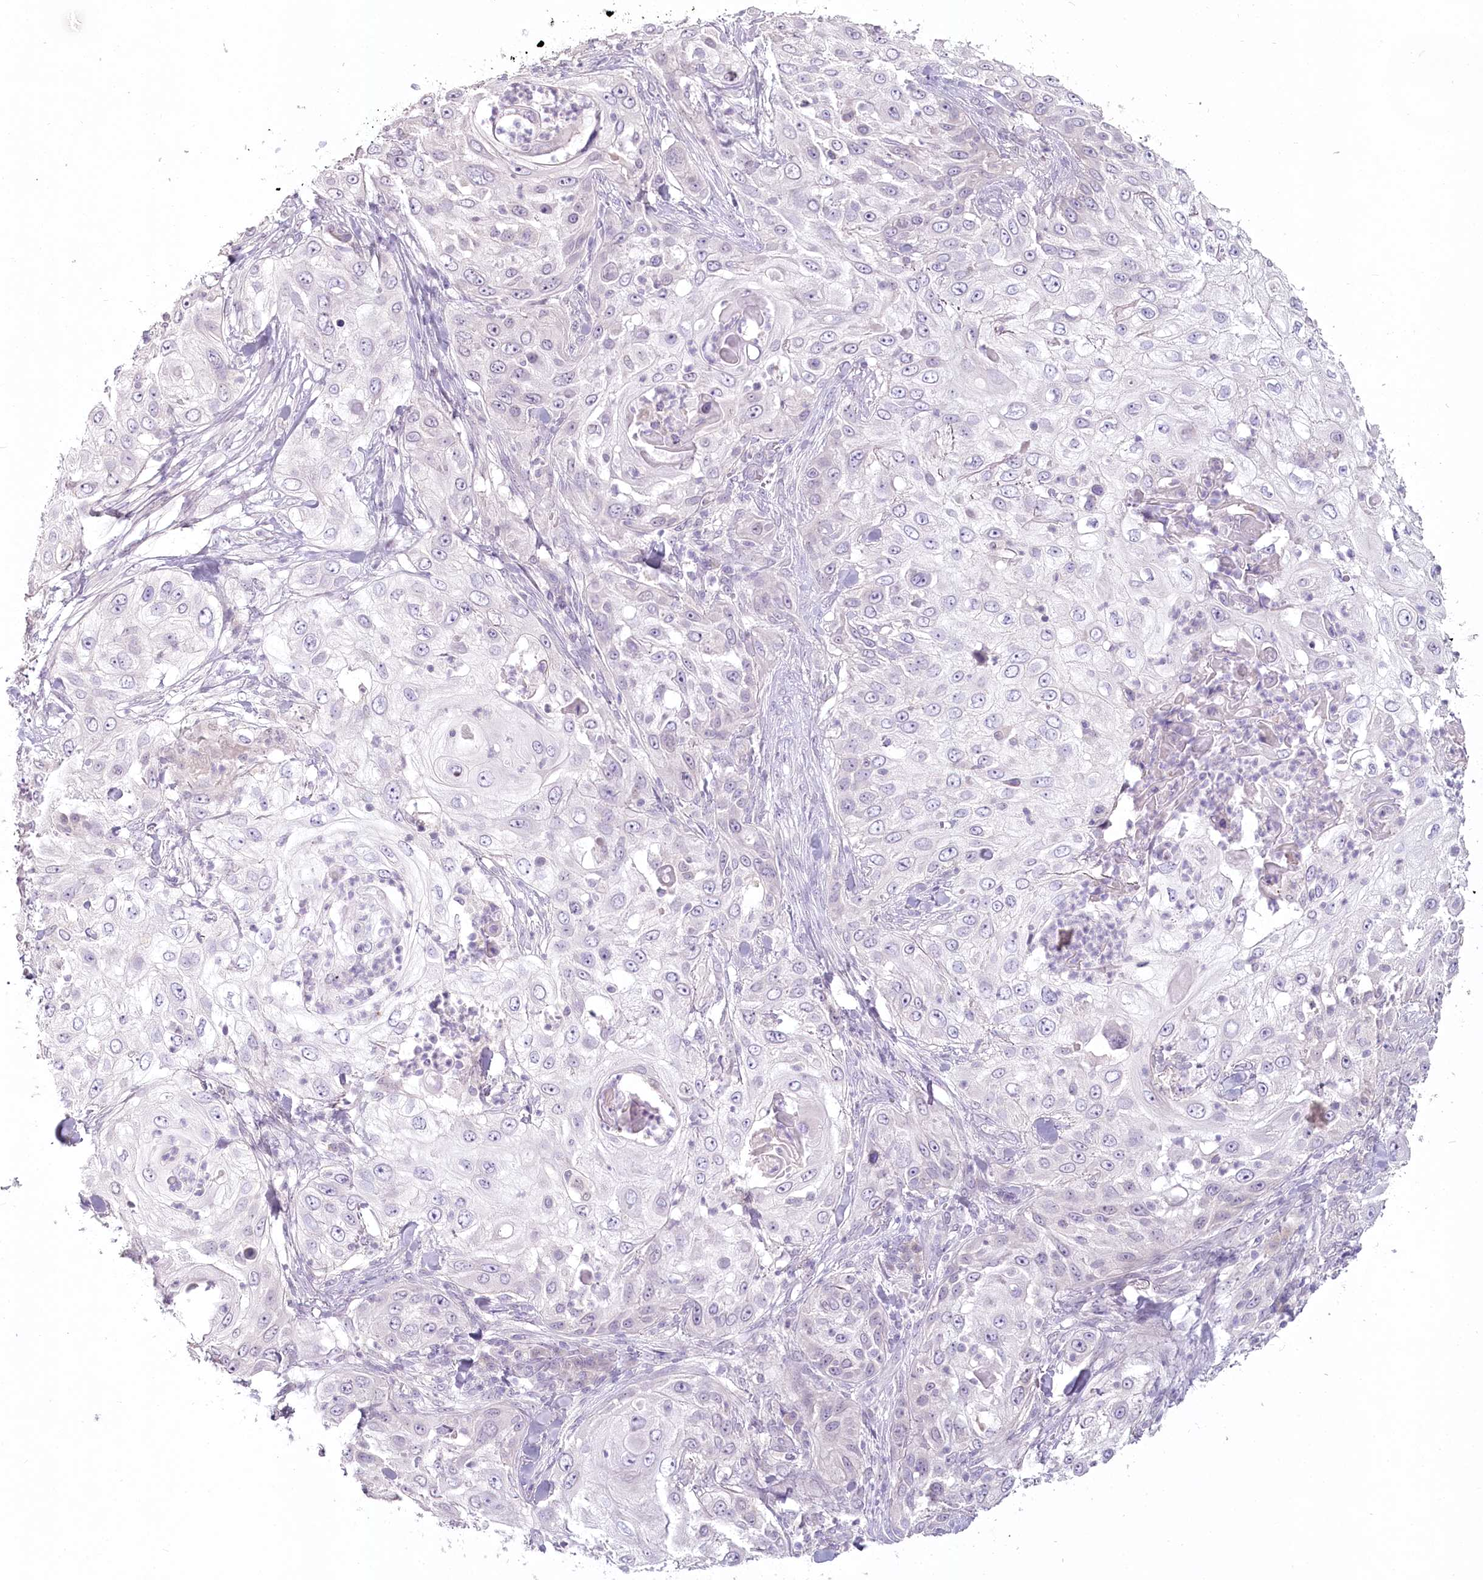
{"staining": {"intensity": "negative", "quantity": "none", "location": "none"}, "tissue": "skin cancer", "cell_type": "Tumor cells", "image_type": "cancer", "snomed": [{"axis": "morphology", "description": "Squamous cell carcinoma, NOS"}, {"axis": "topography", "description": "Skin"}], "caption": "DAB (3,3'-diaminobenzidine) immunohistochemical staining of skin cancer displays no significant expression in tumor cells.", "gene": "USP11", "patient": {"sex": "female", "age": 44}}